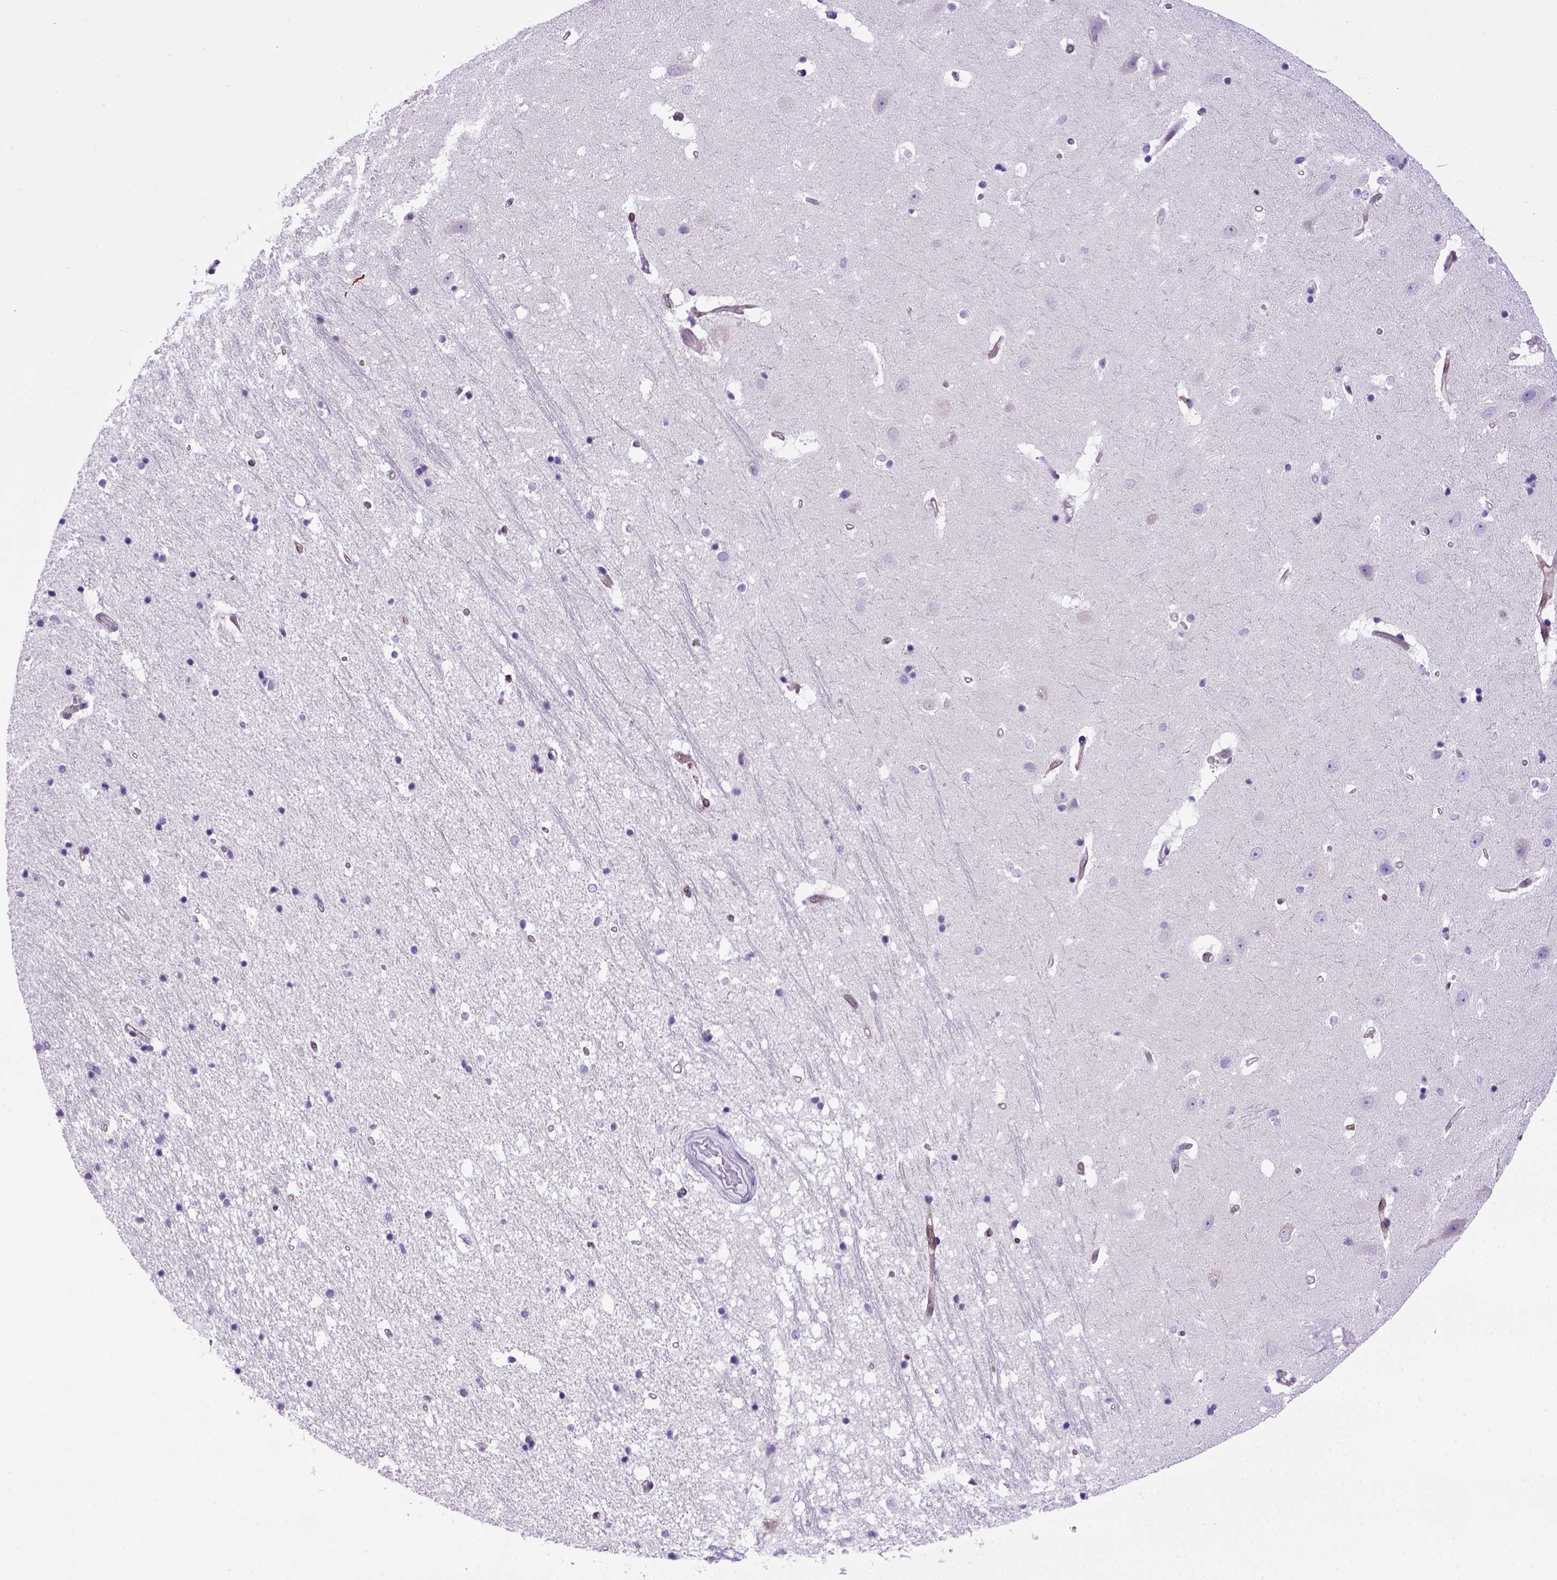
{"staining": {"intensity": "negative", "quantity": "none", "location": "none"}, "tissue": "hippocampus", "cell_type": "Glial cells", "image_type": "normal", "snomed": [{"axis": "morphology", "description": "Normal tissue, NOS"}, {"axis": "topography", "description": "Hippocampus"}], "caption": "Glial cells show no significant staining in unremarkable hippocampus. (Immunohistochemistry, brightfield microscopy, high magnification).", "gene": "PTGES", "patient": {"sex": "male", "age": 44}}